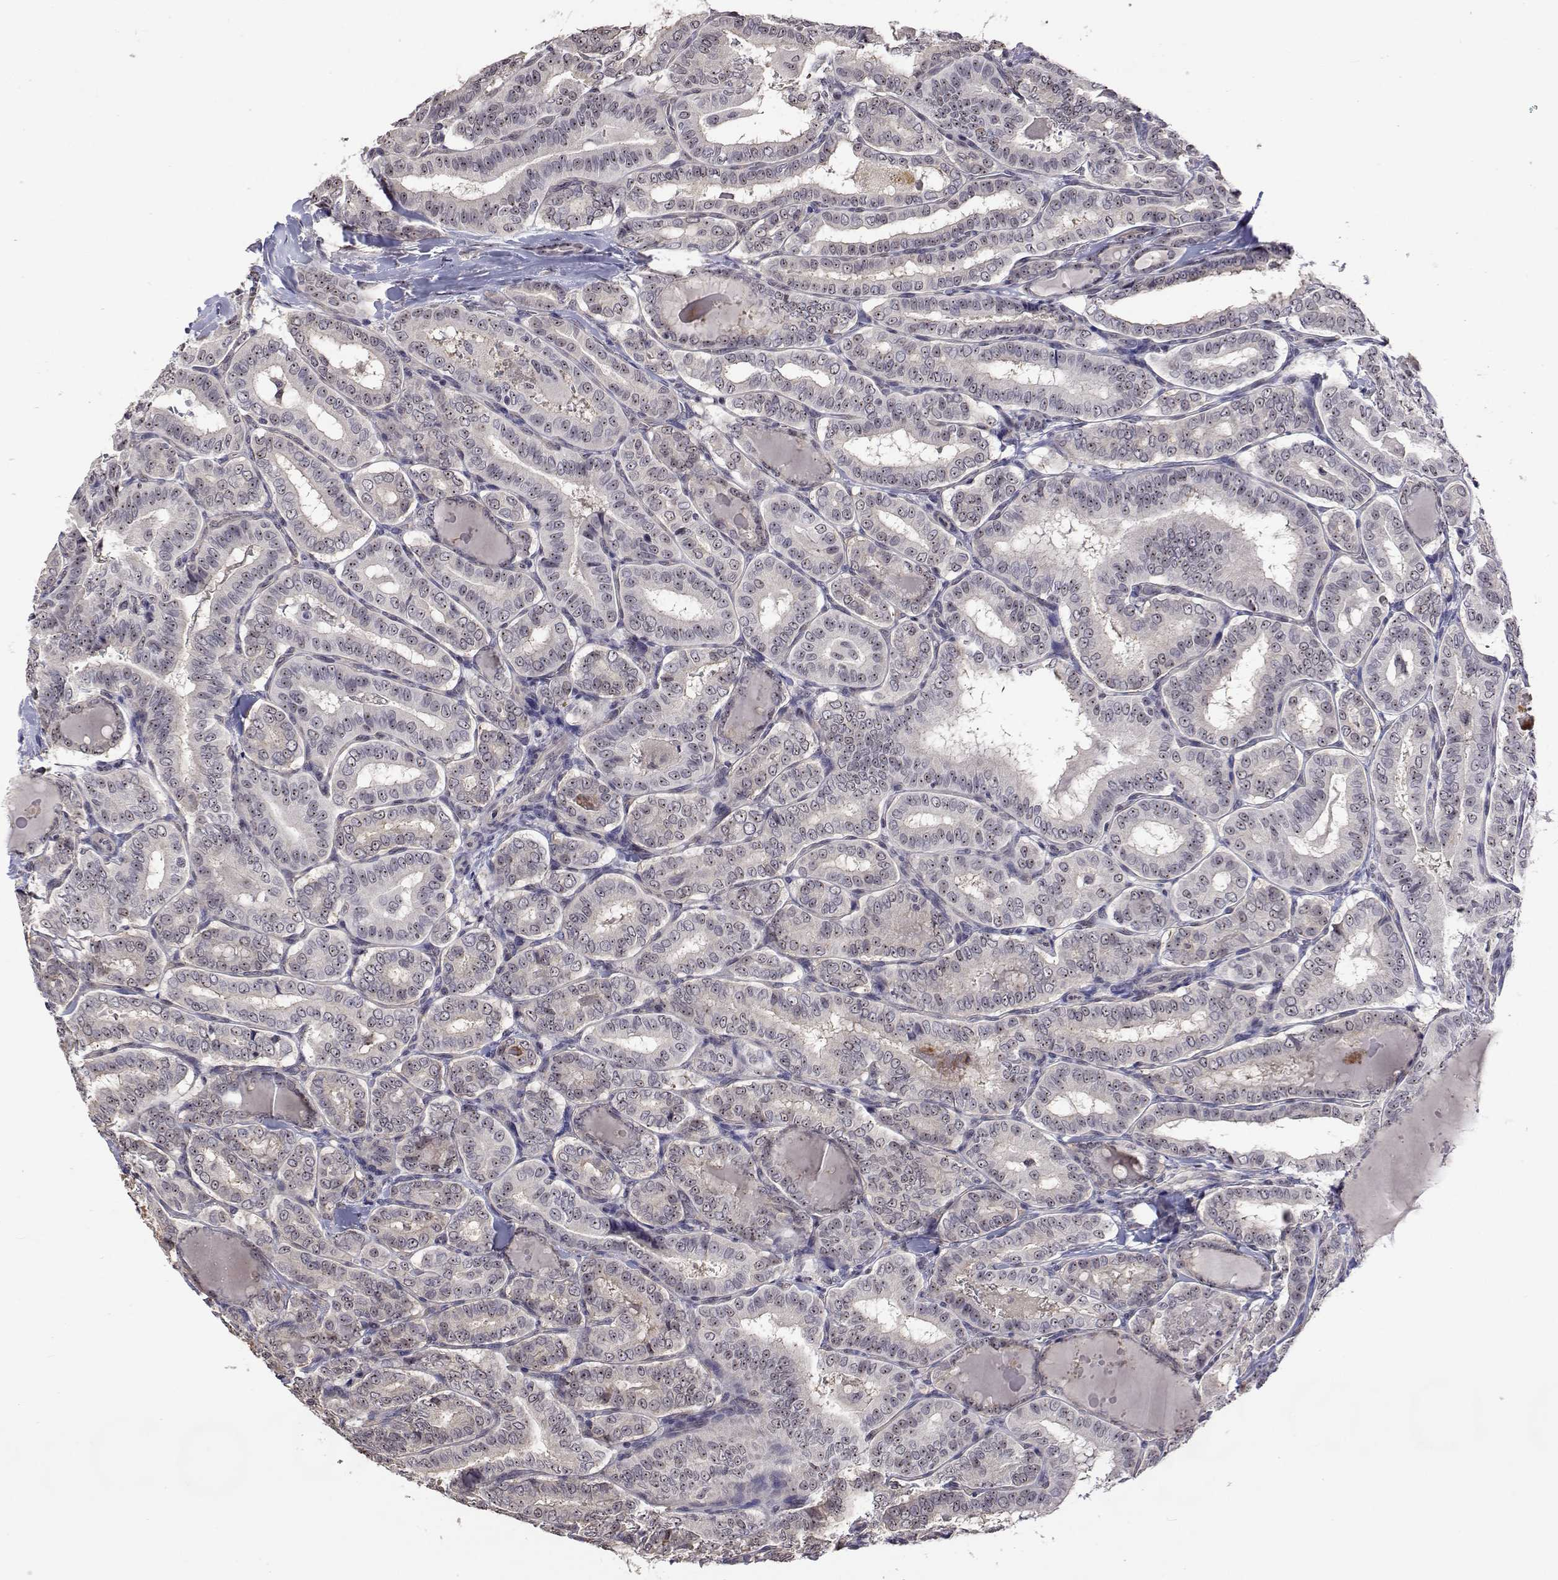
{"staining": {"intensity": "weak", "quantity": "<25%", "location": "nuclear"}, "tissue": "thyroid cancer", "cell_type": "Tumor cells", "image_type": "cancer", "snomed": [{"axis": "morphology", "description": "Papillary adenocarcinoma, NOS"}, {"axis": "morphology", "description": "Papillary adenoma metastatic"}, {"axis": "topography", "description": "Thyroid gland"}], "caption": "The immunohistochemistry histopathology image has no significant staining in tumor cells of papillary adenocarcinoma (thyroid) tissue.", "gene": "NHP2", "patient": {"sex": "female", "age": 50}}